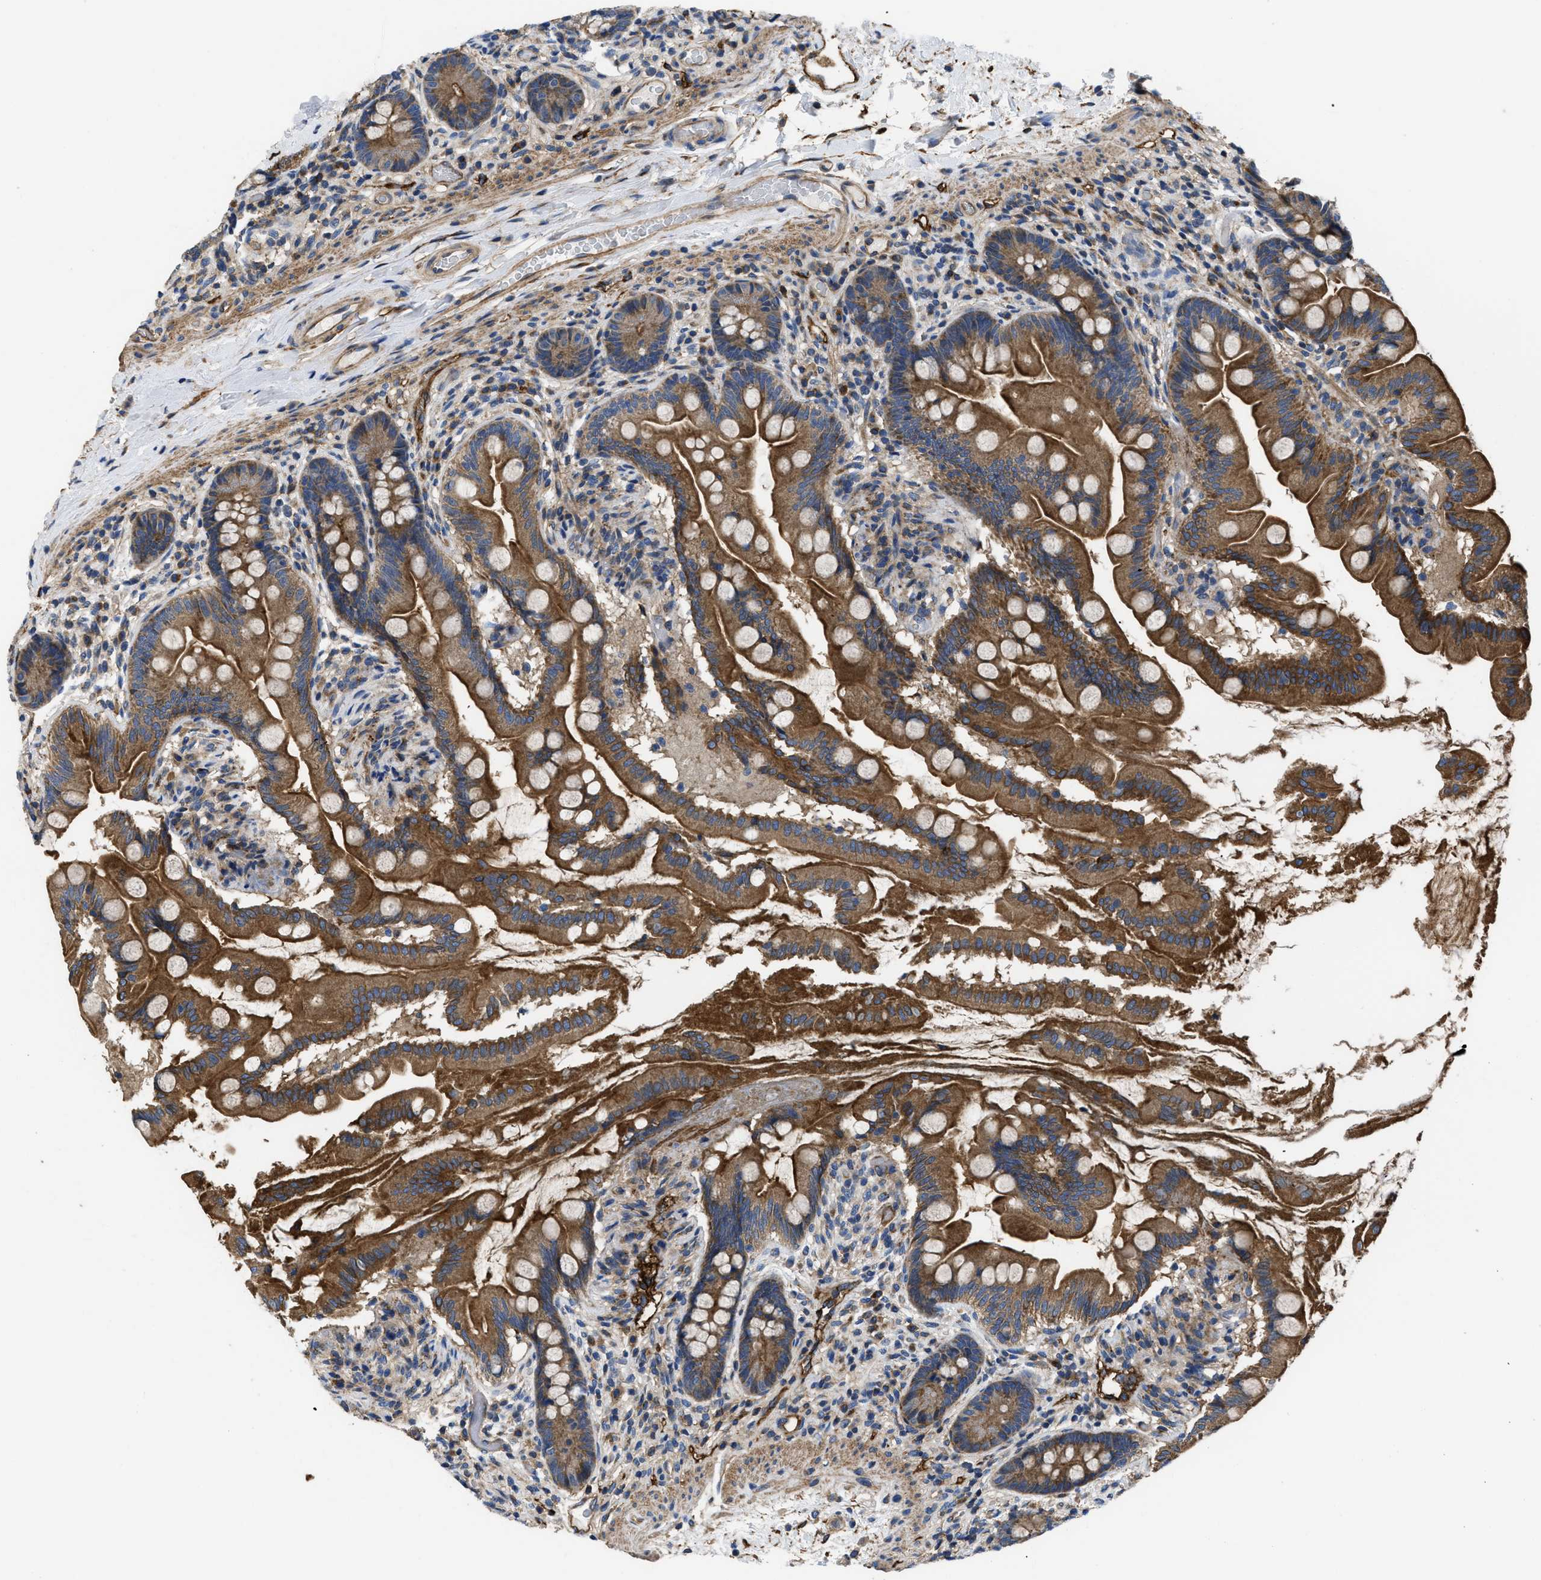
{"staining": {"intensity": "strong", "quantity": ">75%", "location": "cytoplasmic/membranous"}, "tissue": "small intestine", "cell_type": "Glandular cells", "image_type": "normal", "snomed": [{"axis": "morphology", "description": "Normal tissue, NOS"}, {"axis": "topography", "description": "Small intestine"}], "caption": "Protein staining displays strong cytoplasmic/membranous positivity in approximately >75% of glandular cells in benign small intestine.", "gene": "NT5E", "patient": {"sex": "female", "age": 56}}